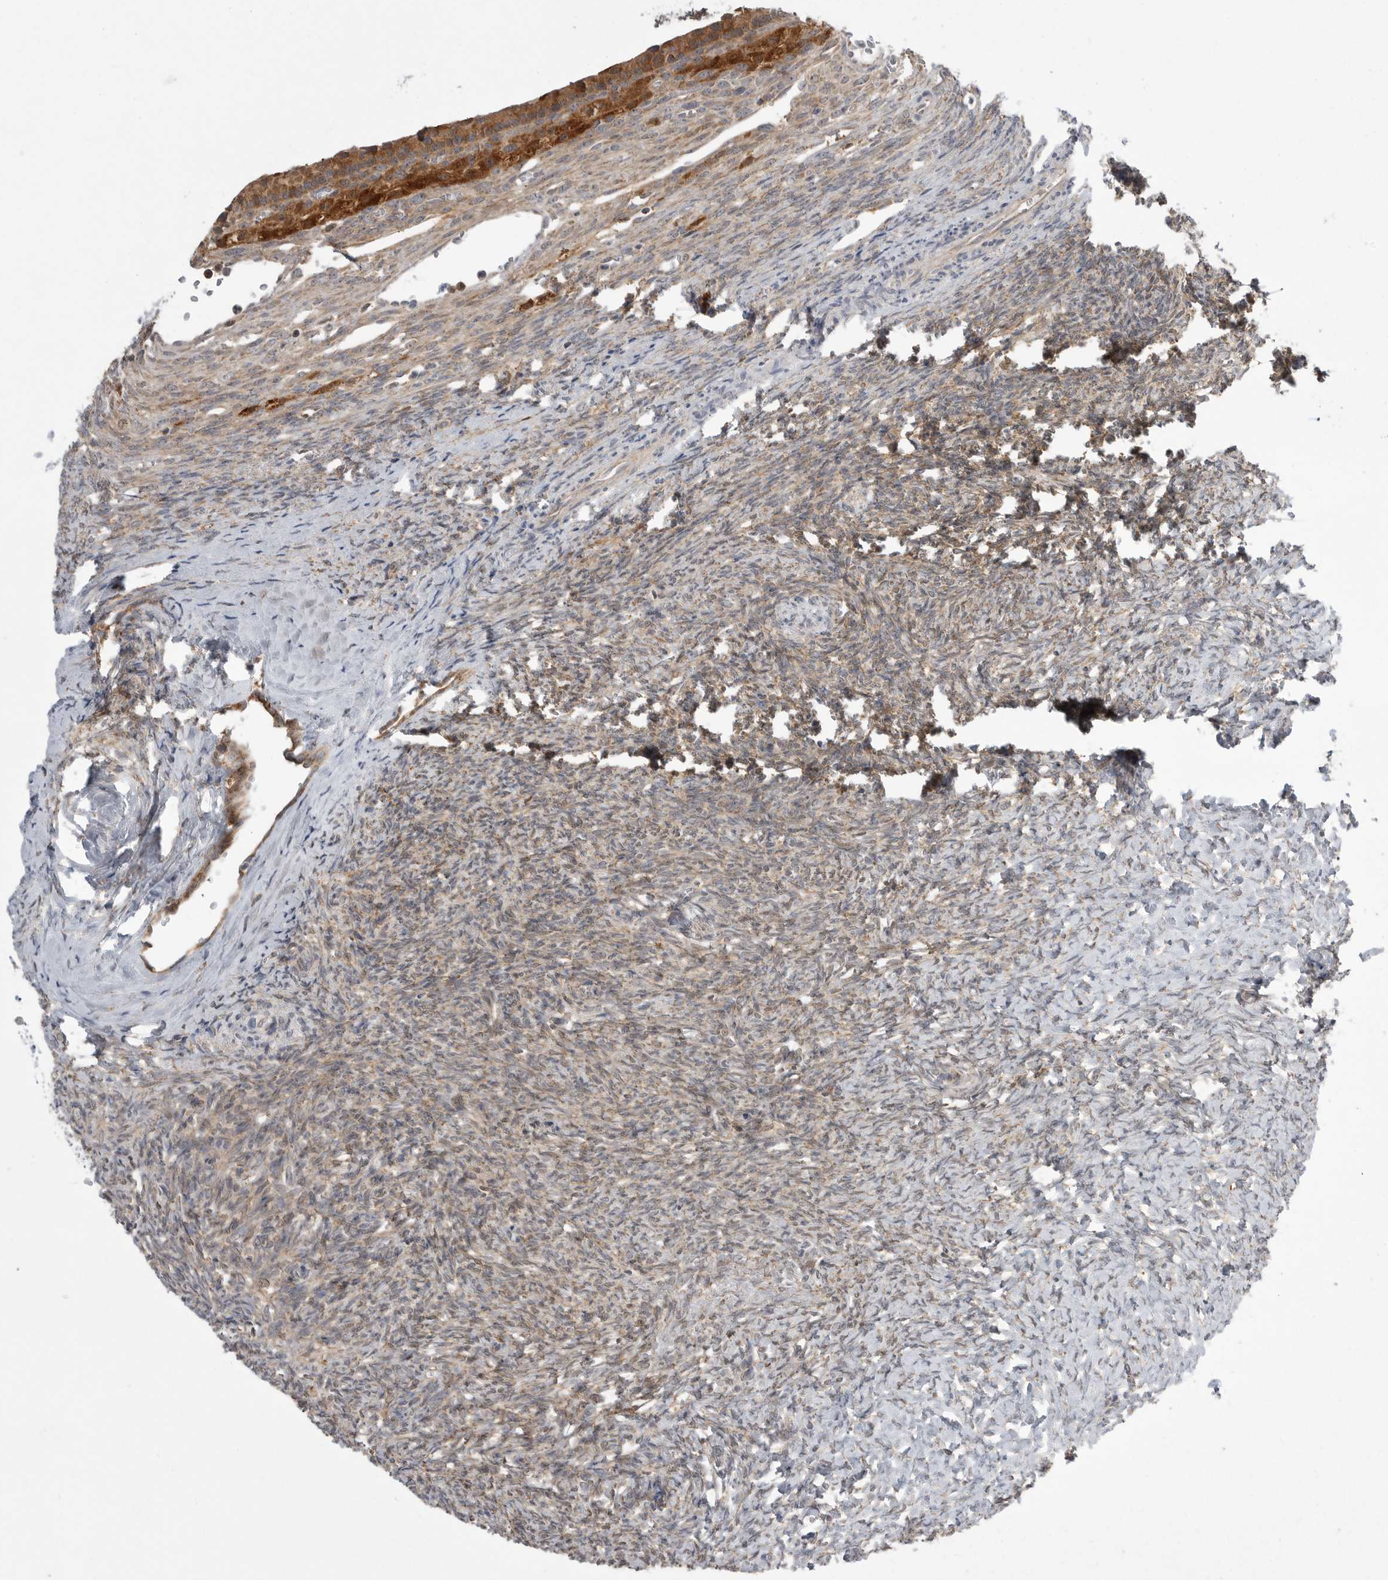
{"staining": {"intensity": "moderate", "quantity": "25%-75%", "location": "cytoplasmic/membranous"}, "tissue": "ovary", "cell_type": "Ovarian stroma cells", "image_type": "normal", "snomed": [{"axis": "morphology", "description": "Normal tissue, NOS"}, {"axis": "topography", "description": "Ovary"}], "caption": "Human ovary stained with a brown dye shows moderate cytoplasmic/membranous positive staining in approximately 25%-75% of ovarian stroma cells.", "gene": "KYAT3", "patient": {"sex": "female", "age": 41}}